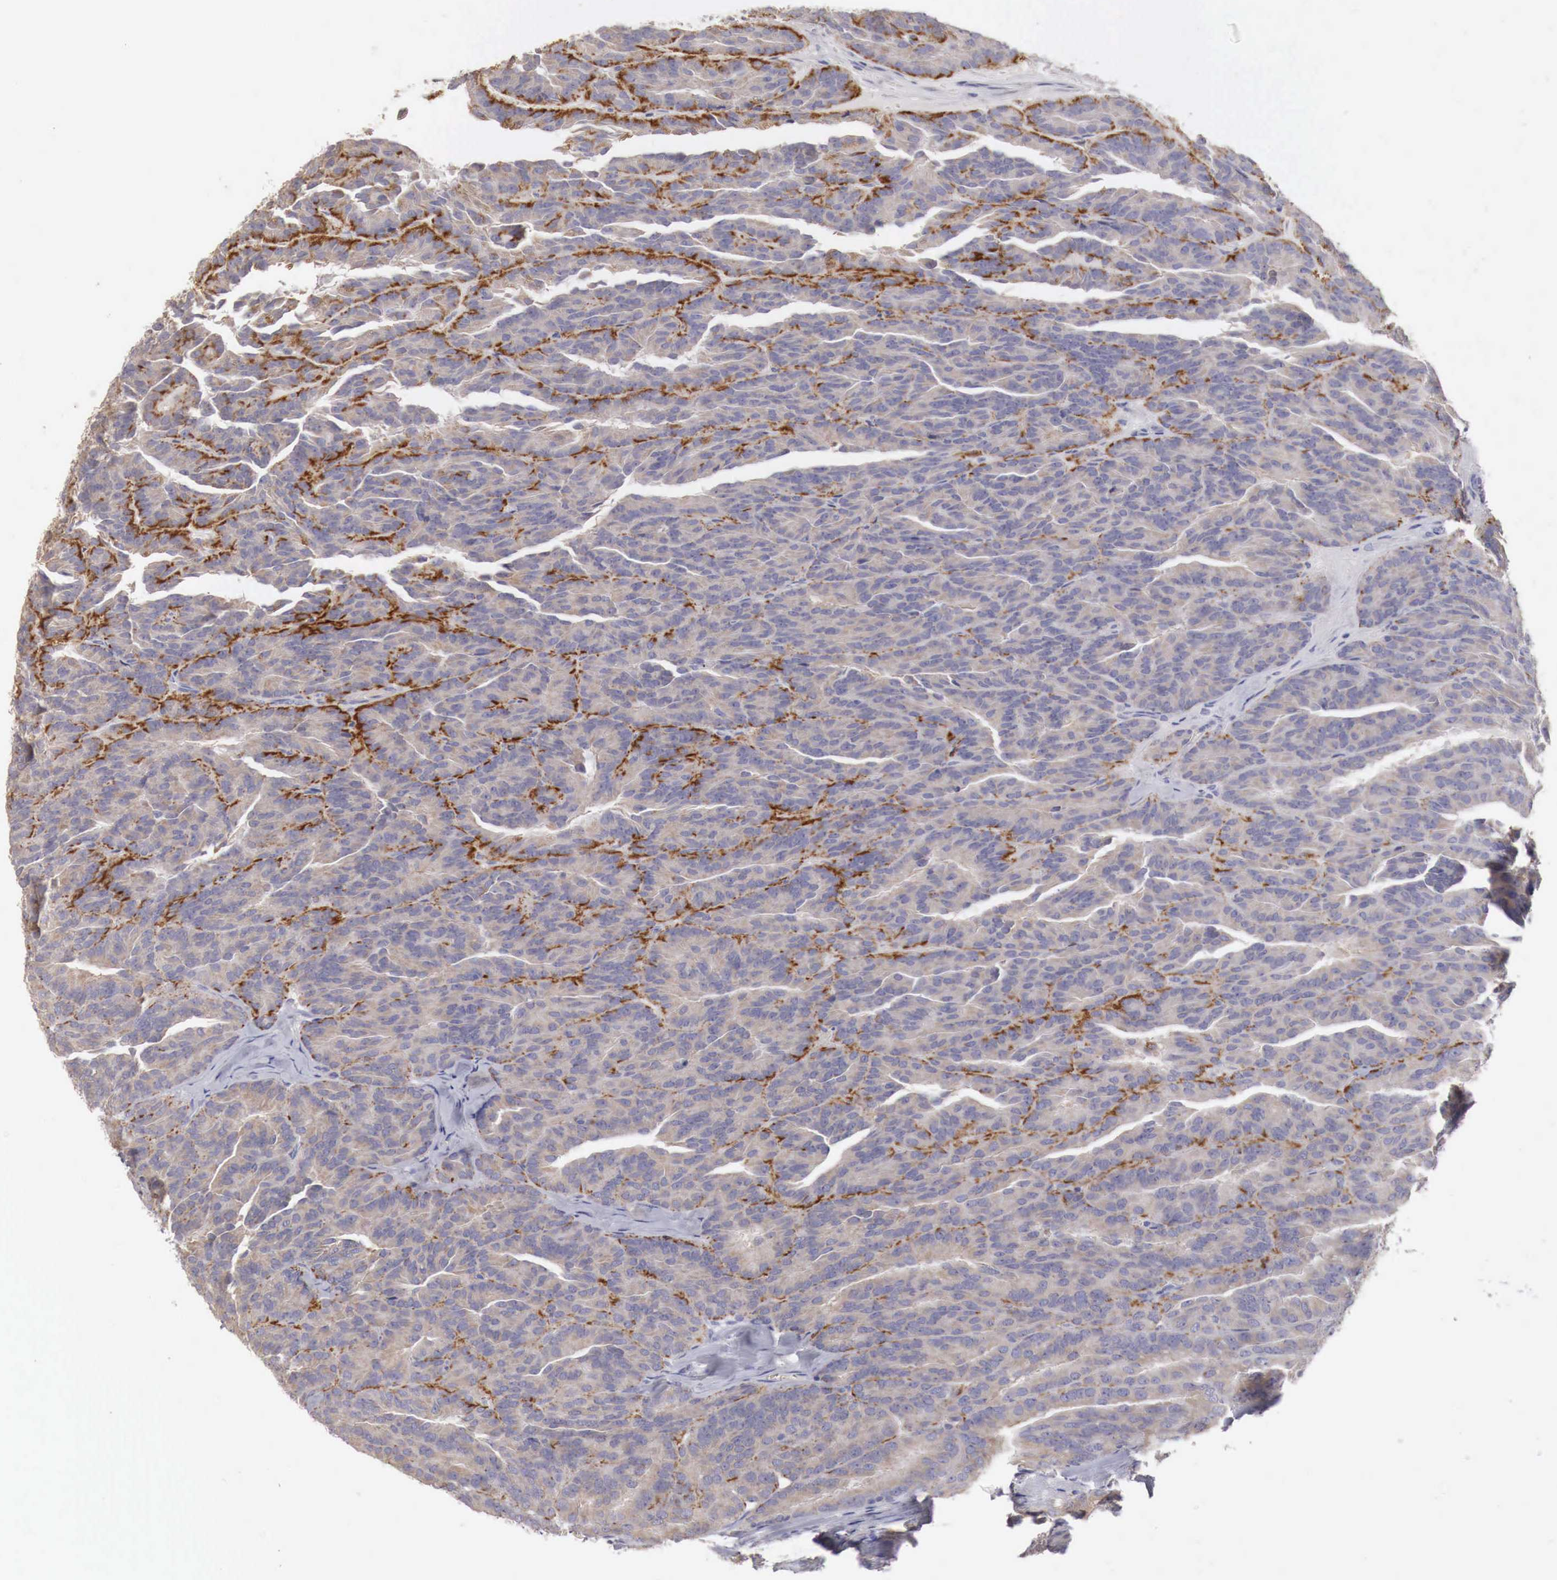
{"staining": {"intensity": "moderate", "quantity": ">75%", "location": "cytoplasmic/membranous"}, "tissue": "renal cancer", "cell_type": "Tumor cells", "image_type": "cancer", "snomed": [{"axis": "morphology", "description": "Adenocarcinoma, NOS"}, {"axis": "topography", "description": "Kidney"}], "caption": "Renal adenocarcinoma was stained to show a protein in brown. There is medium levels of moderate cytoplasmic/membranous positivity in about >75% of tumor cells. The protein of interest is stained brown, and the nuclei are stained in blue (DAB (3,3'-diaminobenzidine) IHC with brightfield microscopy, high magnification).", "gene": "NSDHL", "patient": {"sex": "male", "age": 46}}